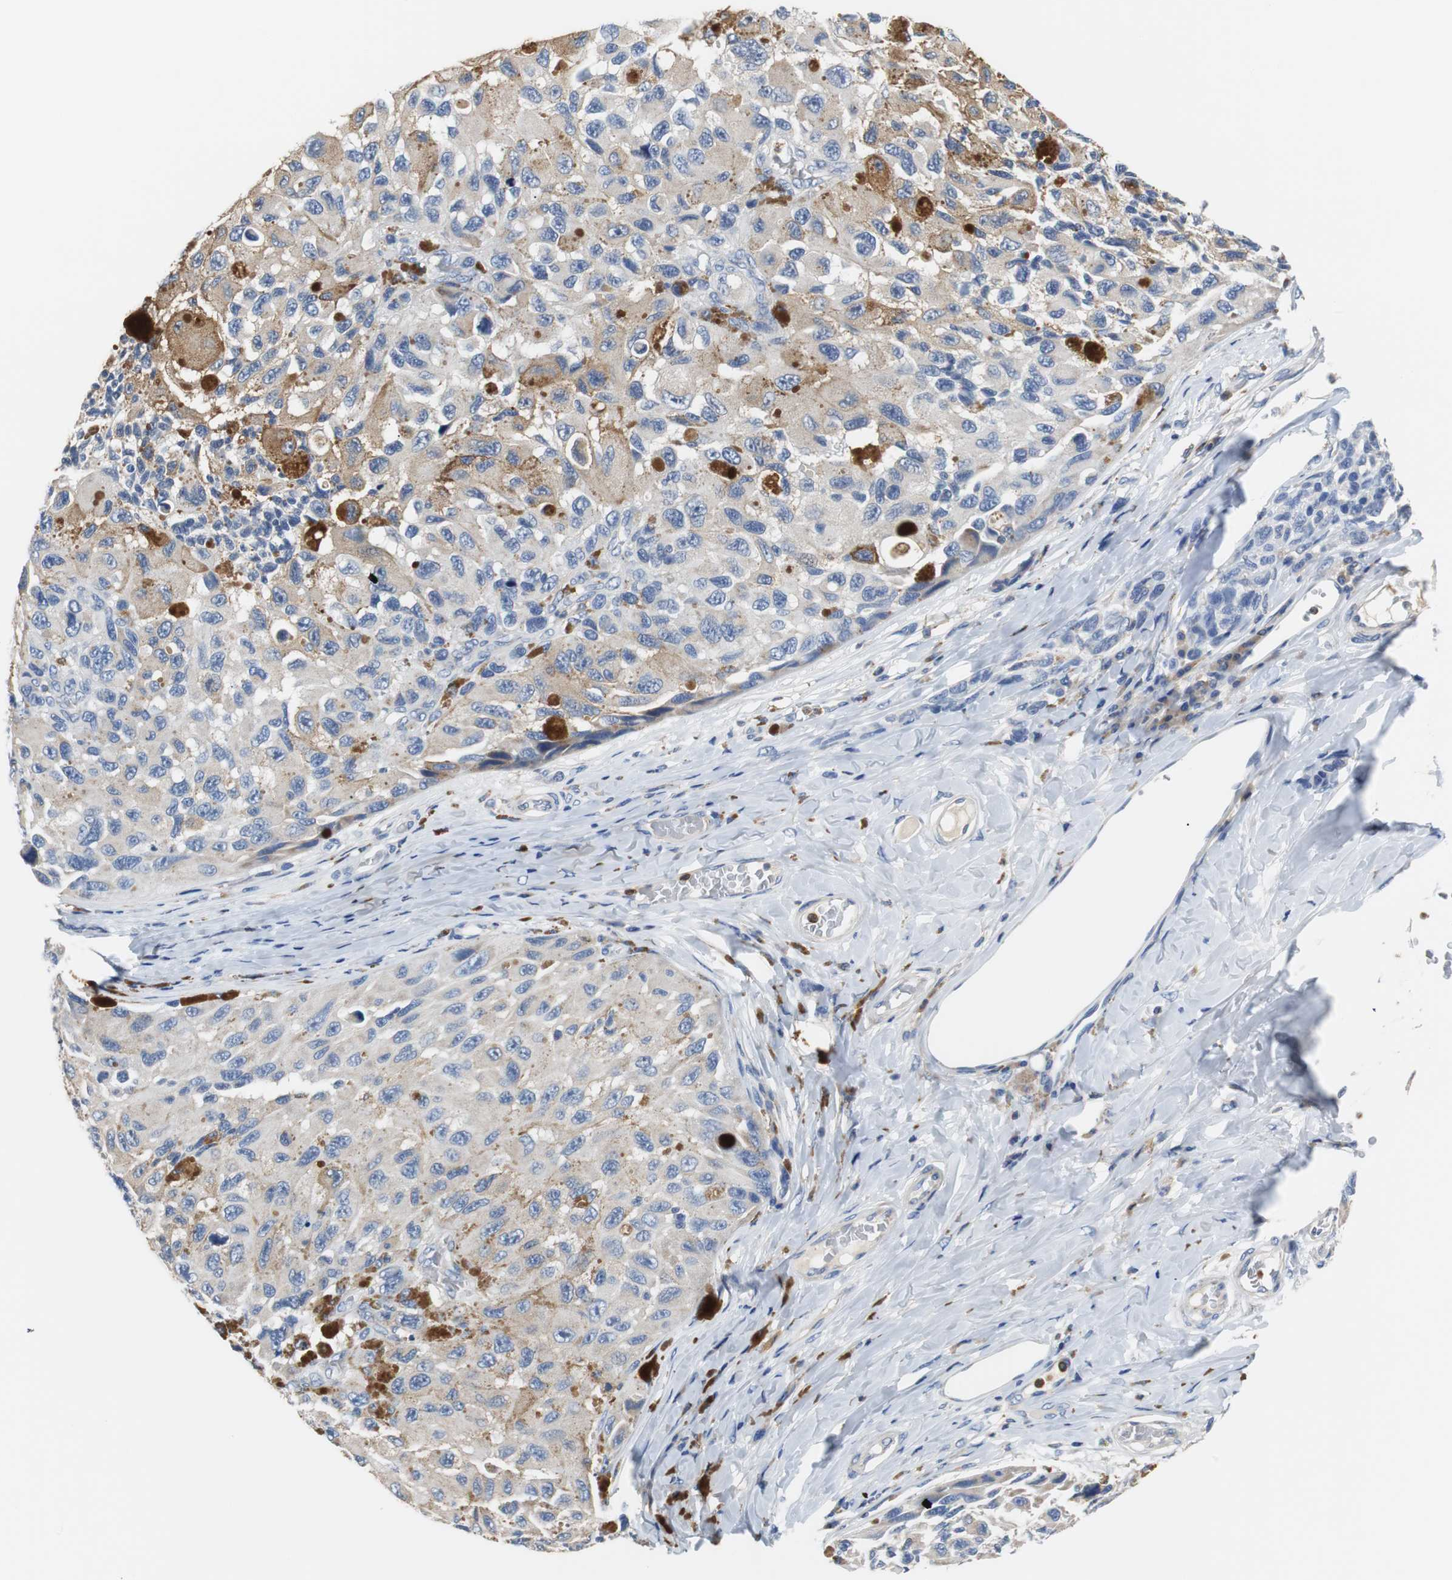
{"staining": {"intensity": "moderate", "quantity": "<25%", "location": "cytoplasmic/membranous"}, "tissue": "melanoma", "cell_type": "Tumor cells", "image_type": "cancer", "snomed": [{"axis": "morphology", "description": "Malignant melanoma, NOS"}, {"axis": "topography", "description": "Skin"}], "caption": "This is a photomicrograph of immunohistochemistry (IHC) staining of malignant melanoma, which shows moderate staining in the cytoplasmic/membranous of tumor cells.", "gene": "VAMP8", "patient": {"sex": "female", "age": 73}}